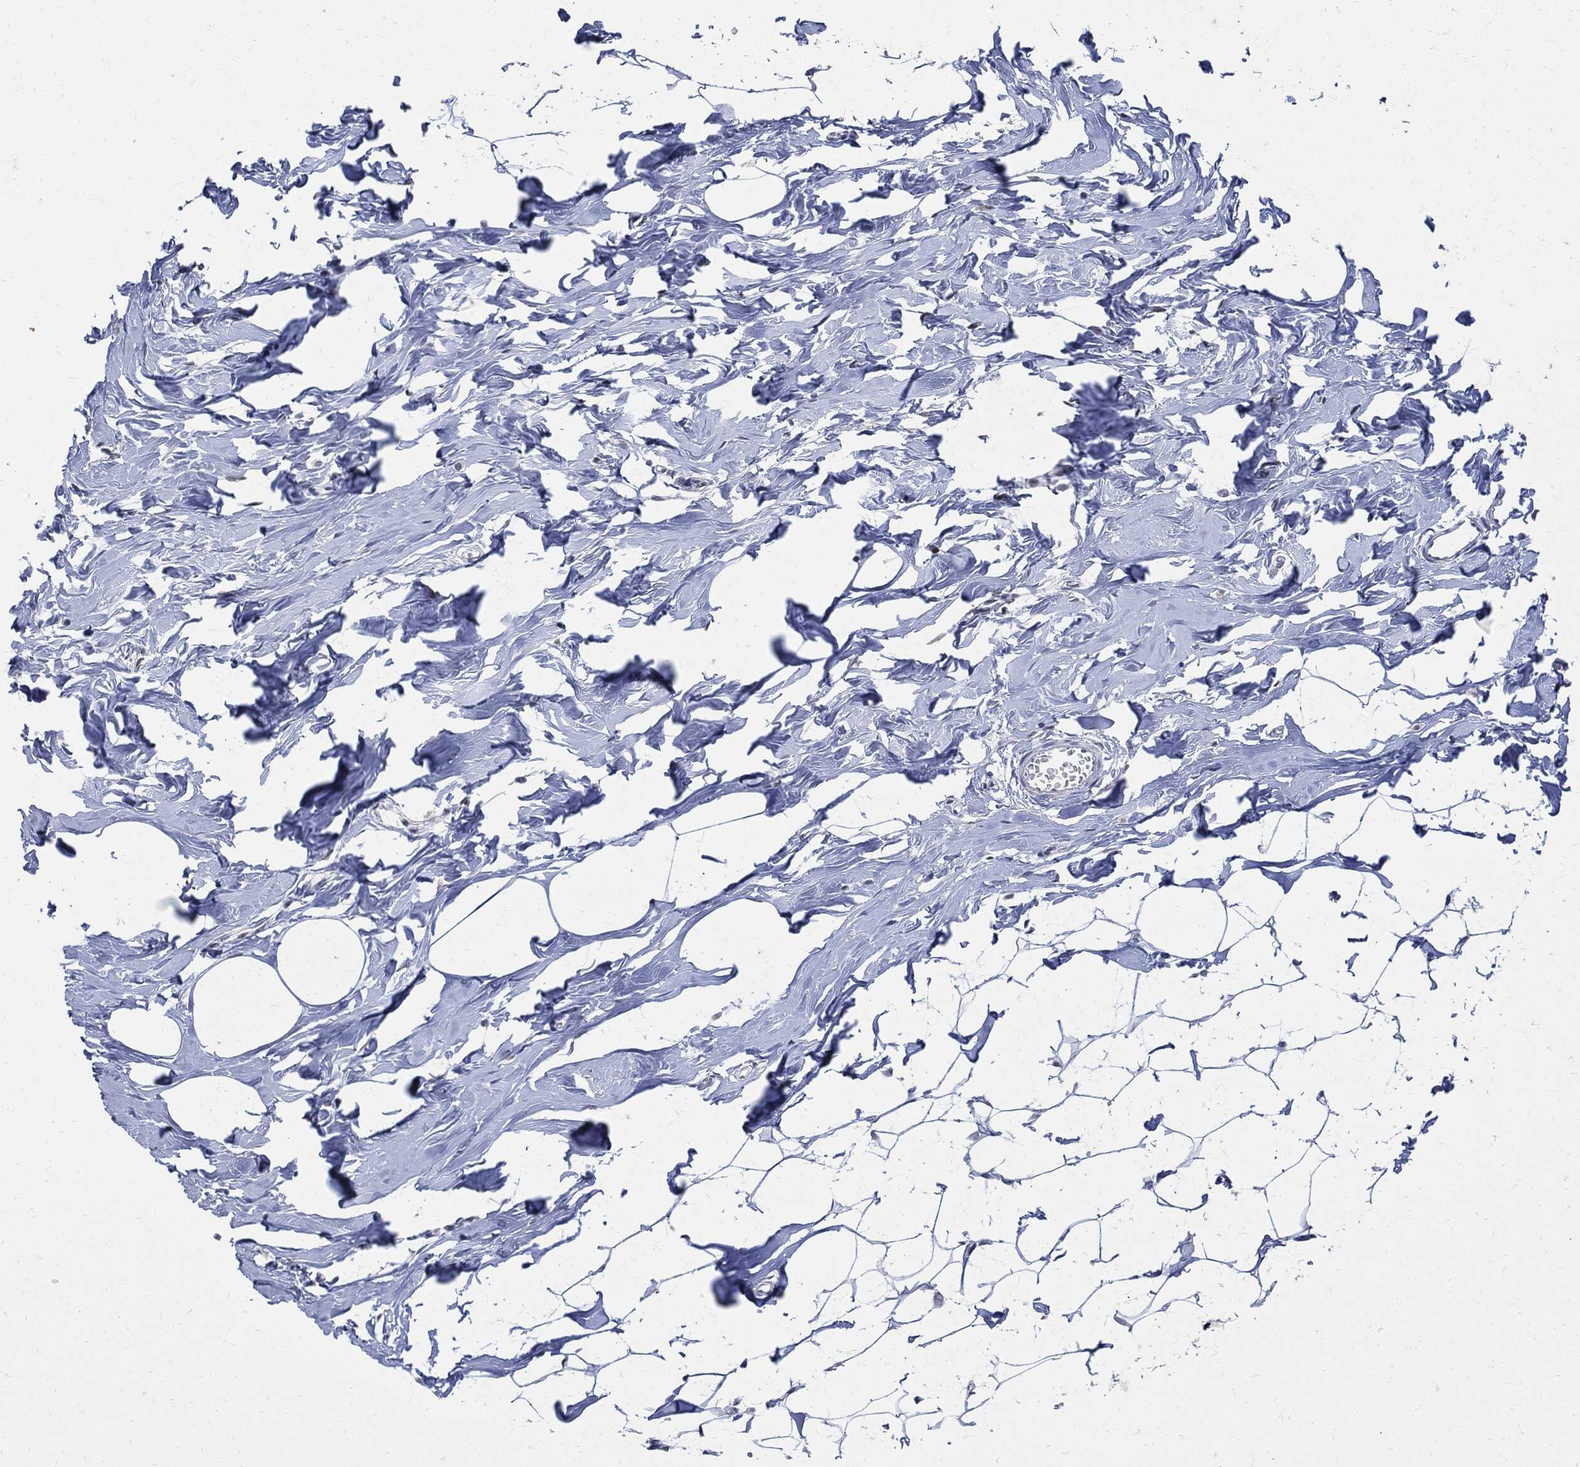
{"staining": {"intensity": "negative", "quantity": "none", "location": "none"}, "tissue": "breast", "cell_type": "Adipocytes", "image_type": "normal", "snomed": [{"axis": "morphology", "description": "Normal tissue, NOS"}, {"axis": "morphology", "description": "Lobular carcinoma, in situ"}, {"axis": "topography", "description": "Breast"}], "caption": "IHC of unremarkable human breast demonstrates no positivity in adipocytes.", "gene": "PCNA", "patient": {"sex": "female", "age": 35}}